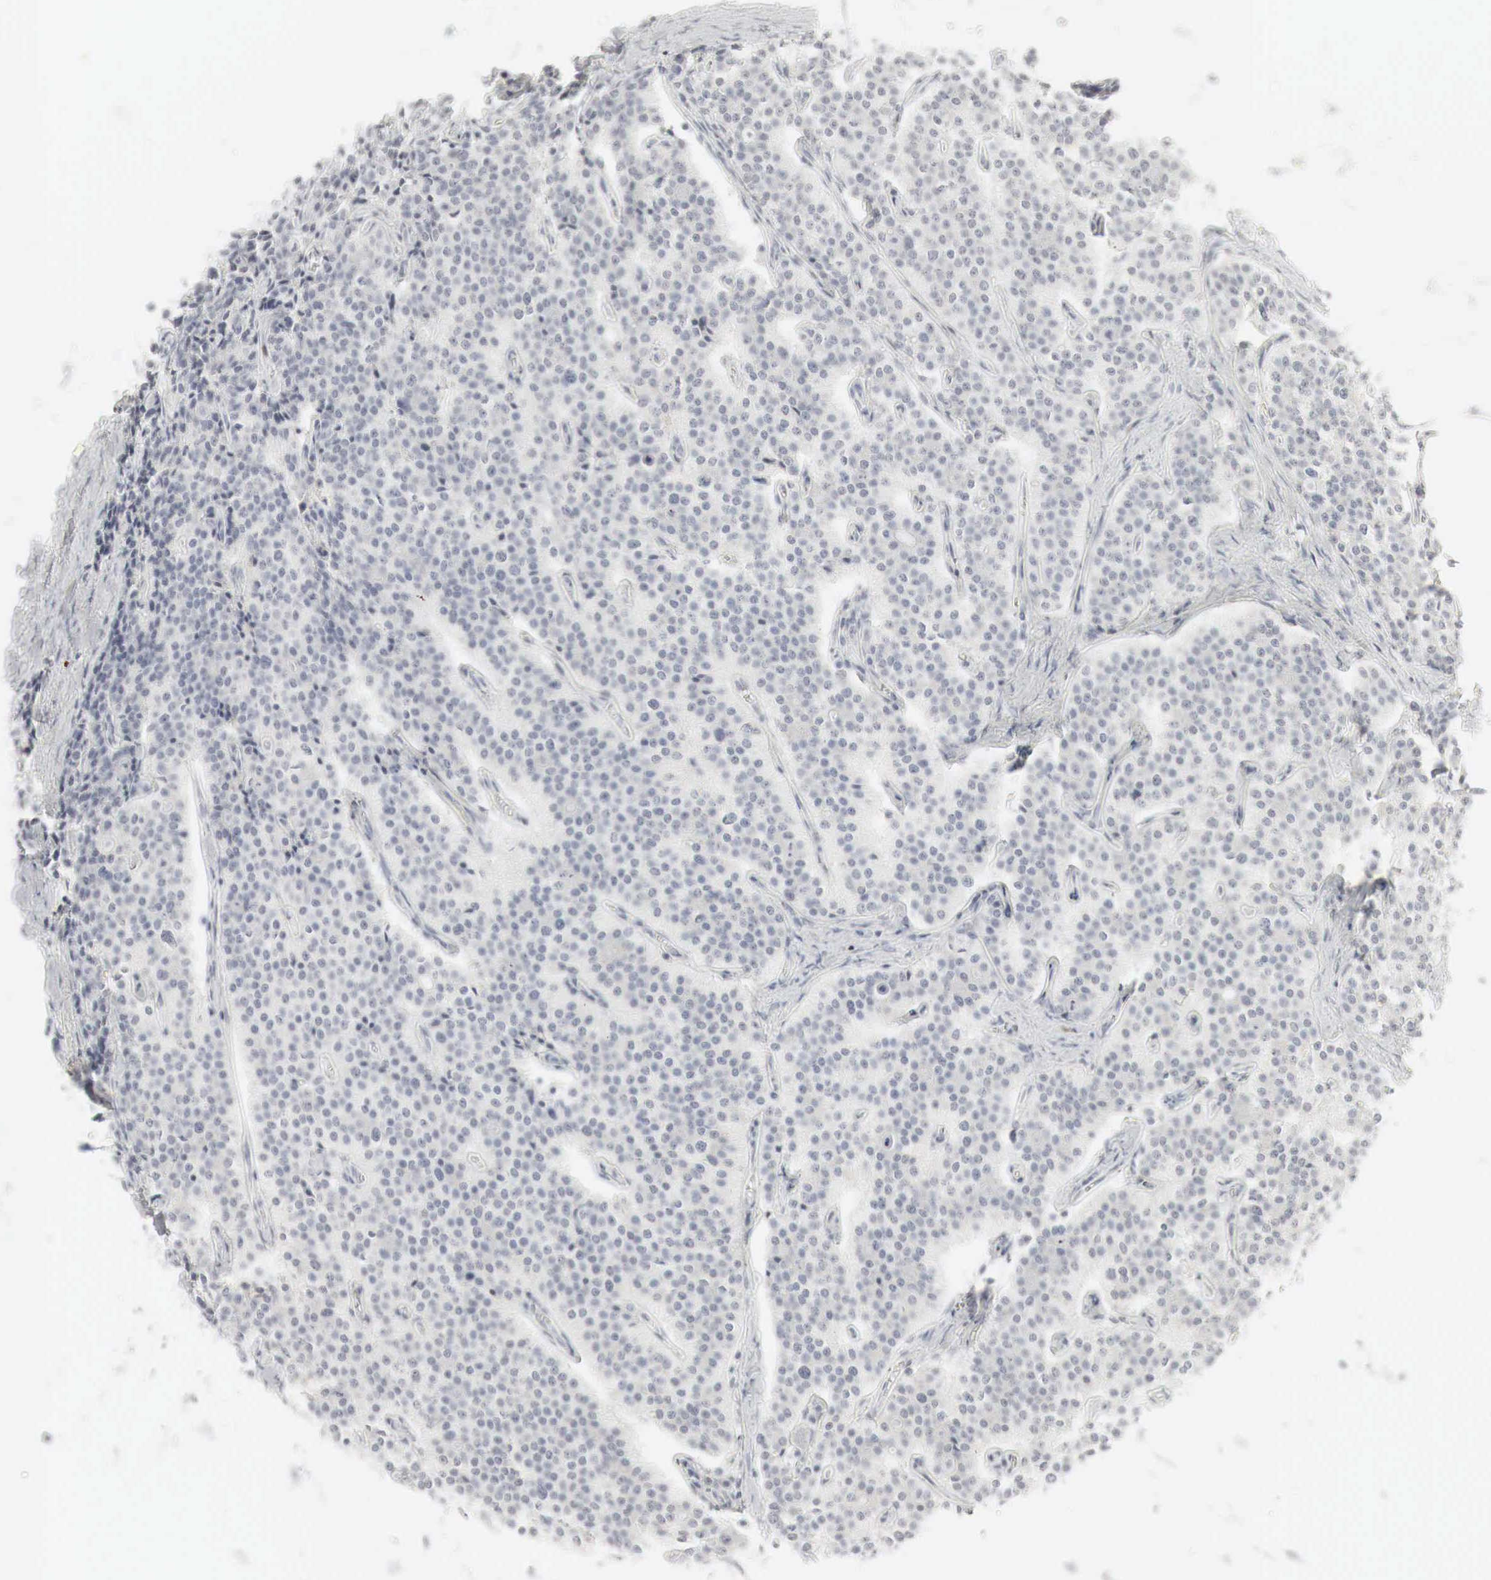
{"staining": {"intensity": "negative", "quantity": "none", "location": "none"}, "tissue": "carcinoid", "cell_type": "Tumor cells", "image_type": "cancer", "snomed": [{"axis": "morphology", "description": "Carcinoid, malignant, NOS"}, {"axis": "topography", "description": "Small intestine"}], "caption": "Immunohistochemistry (IHC) image of neoplastic tissue: carcinoid stained with DAB exhibits no significant protein expression in tumor cells. Nuclei are stained in blue.", "gene": "TP63", "patient": {"sex": "male", "age": 63}}